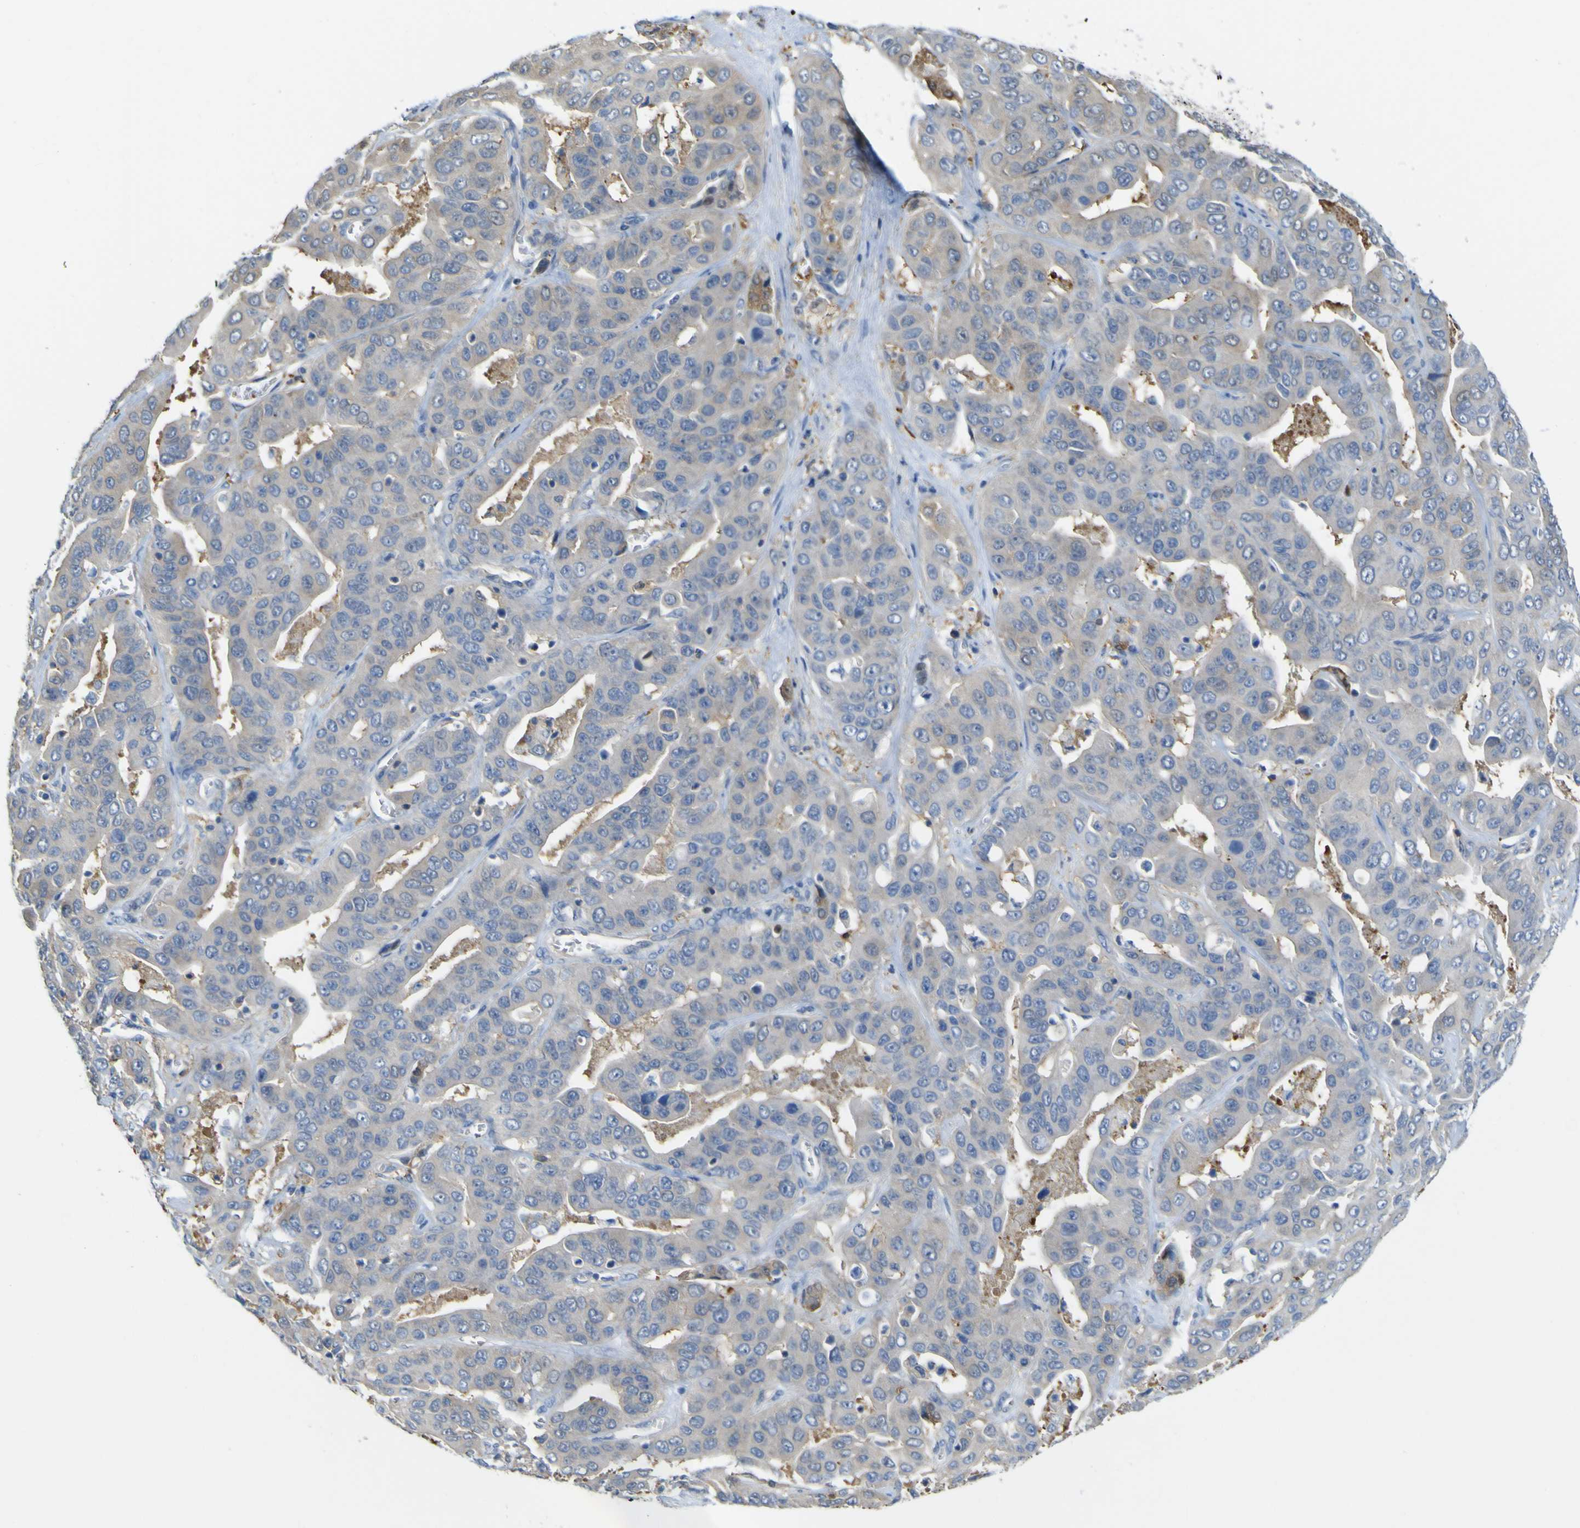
{"staining": {"intensity": "weak", "quantity": ">75%", "location": "cytoplasmic/membranous"}, "tissue": "liver cancer", "cell_type": "Tumor cells", "image_type": "cancer", "snomed": [{"axis": "morphology", "description": "Cholangiocarcinoma"}, {"axis": "topography", "description": "Liver"}], "caption": "Immunohistochemical staining of liver cancer demonstrates low levels of weak cytoplasmic/membranous protein expression in about >75% of tumor cells. The staining was performed using DAB (3,3'-diaminobenzidine) to visualize the protein expression in brown, while the nuclei were stained in blue with hematoxylin (Magnification: 20x).", "gene": "ABHD3", "patient": {"sex": "female", "age": 52}}